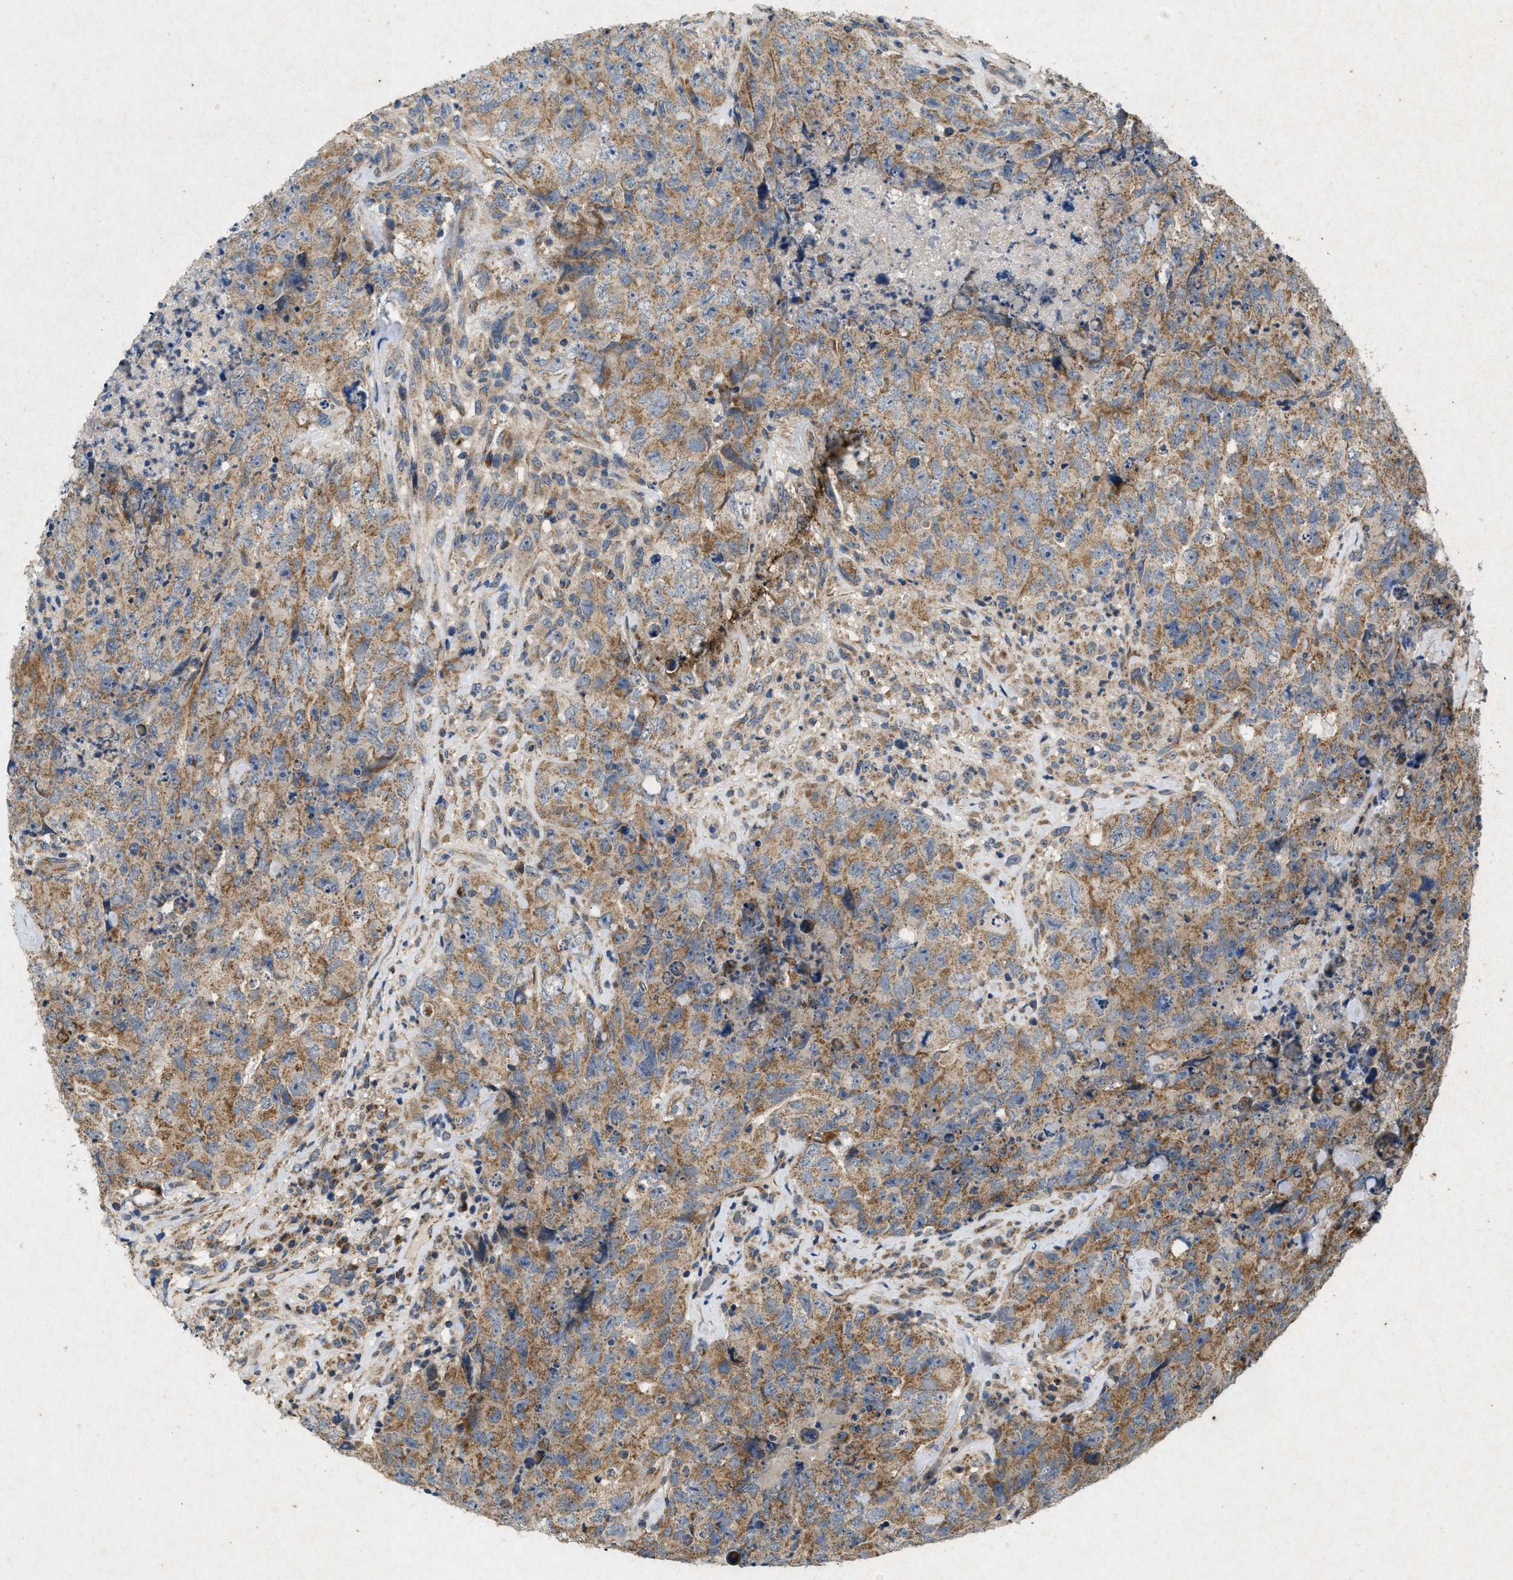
{"staining": {"intensity": "moderate", "quantity": ">75%", "location": "cytoplasmic/membranous"}, "tissue": "testis cancer", "cell_type": "Tumor cells", "image_type": "cancer", "snomed": [{"axis": "morphology", "description": "Carcinoma, Embryonal, NOS"}, {"axis": "topography", "description": "Testis"}], "caption": "A high-resolution photomicrograph shows IHC staining of testis cancer (embryonal carcinoma), which reveals moderate cytoplasmic/membranous positivity in approximately >75% of tumor cells.", "gene": "PRKG2", "patient": {"sex": "male", "age": 32}}